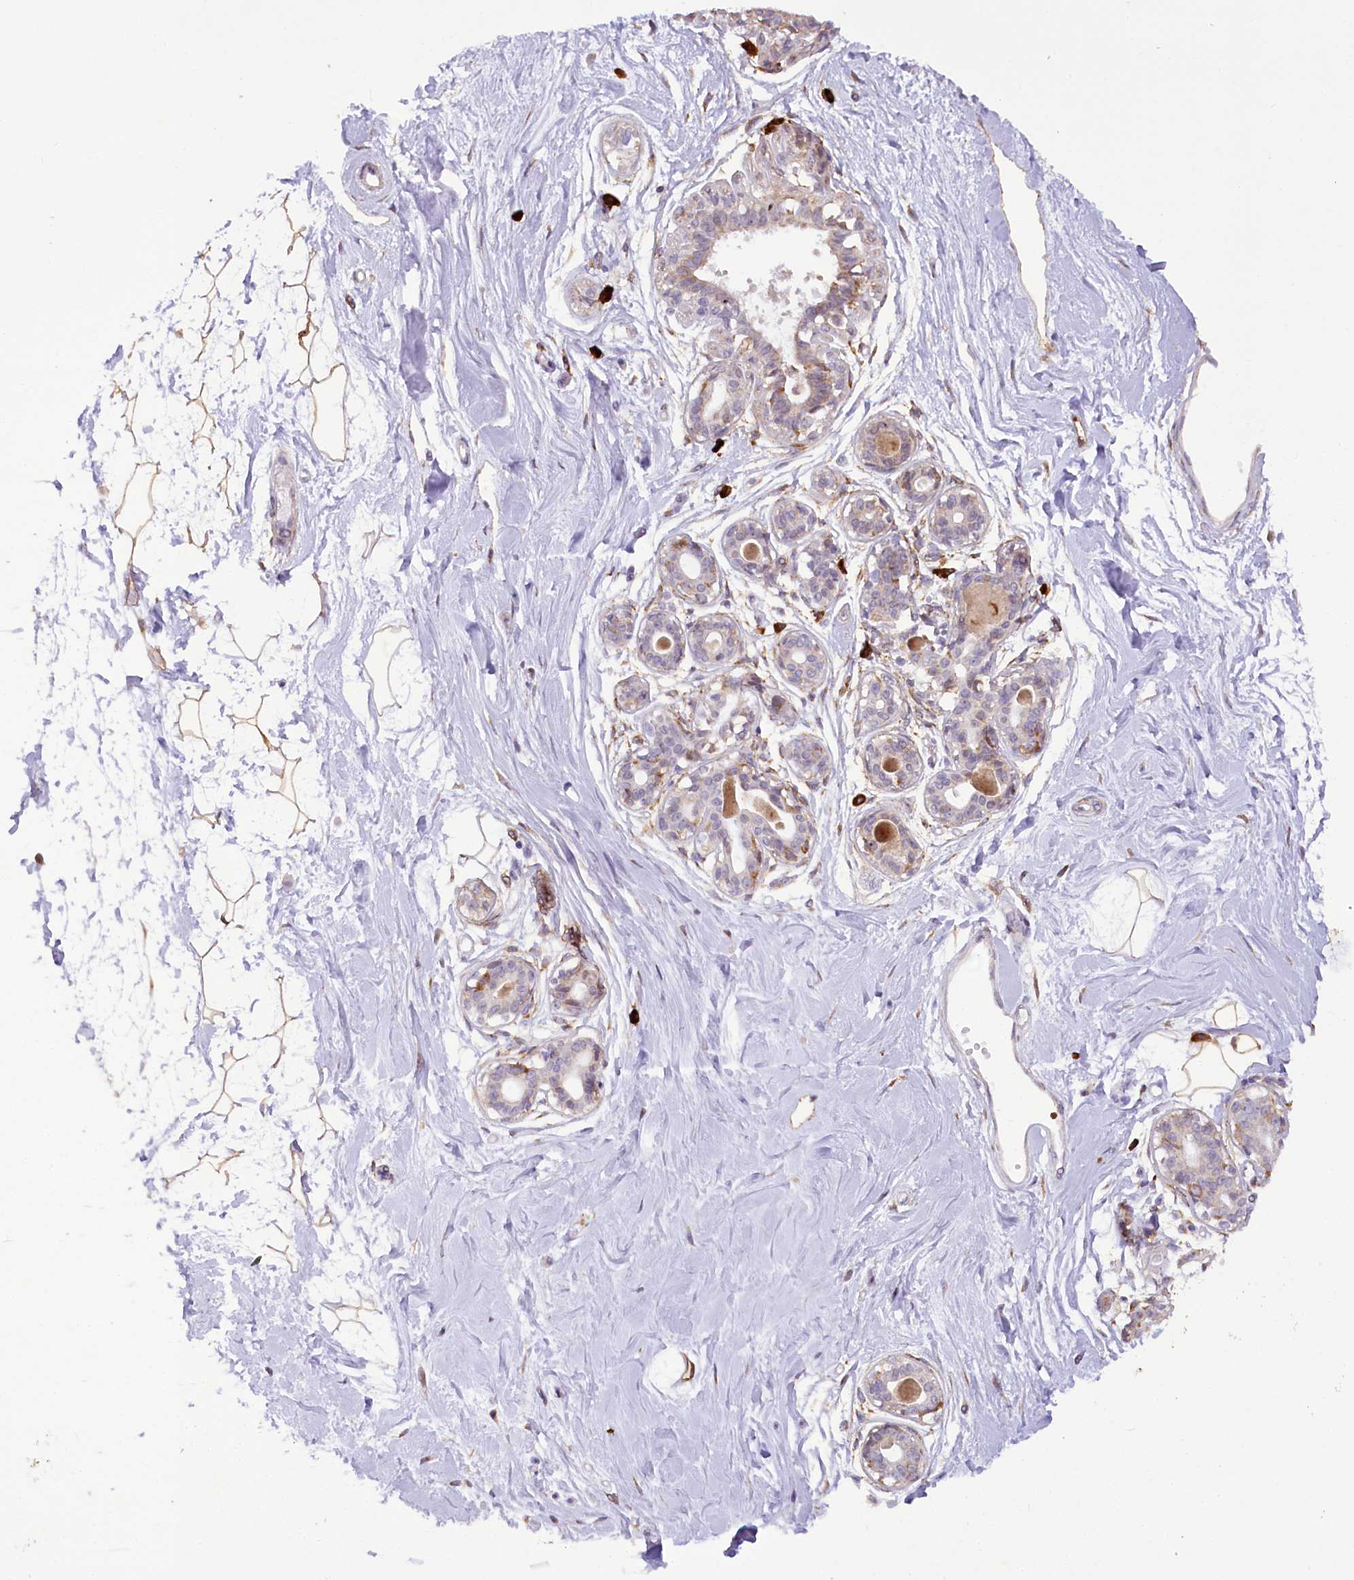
{"staining": {"intensity": "moderate", "quantity": "<25%", "location": "cytoplasmic/membranous"}, "tissue": "breast", "cell_type": "Adipocytes", "image_type": "normal", "snomed": [{"axis": "morphology", "description": "Normal tissue, NOS"}, {"axis": "topography", "description": "Breast"}], "caption": "This is a micrograph of IHC staining of unremarkable breast, which shows moderate expression in the cytoplasmic/membranous of adipocytes.", "gene": "NCKAP5", "patient": {"sex": "female", "age": 45}}